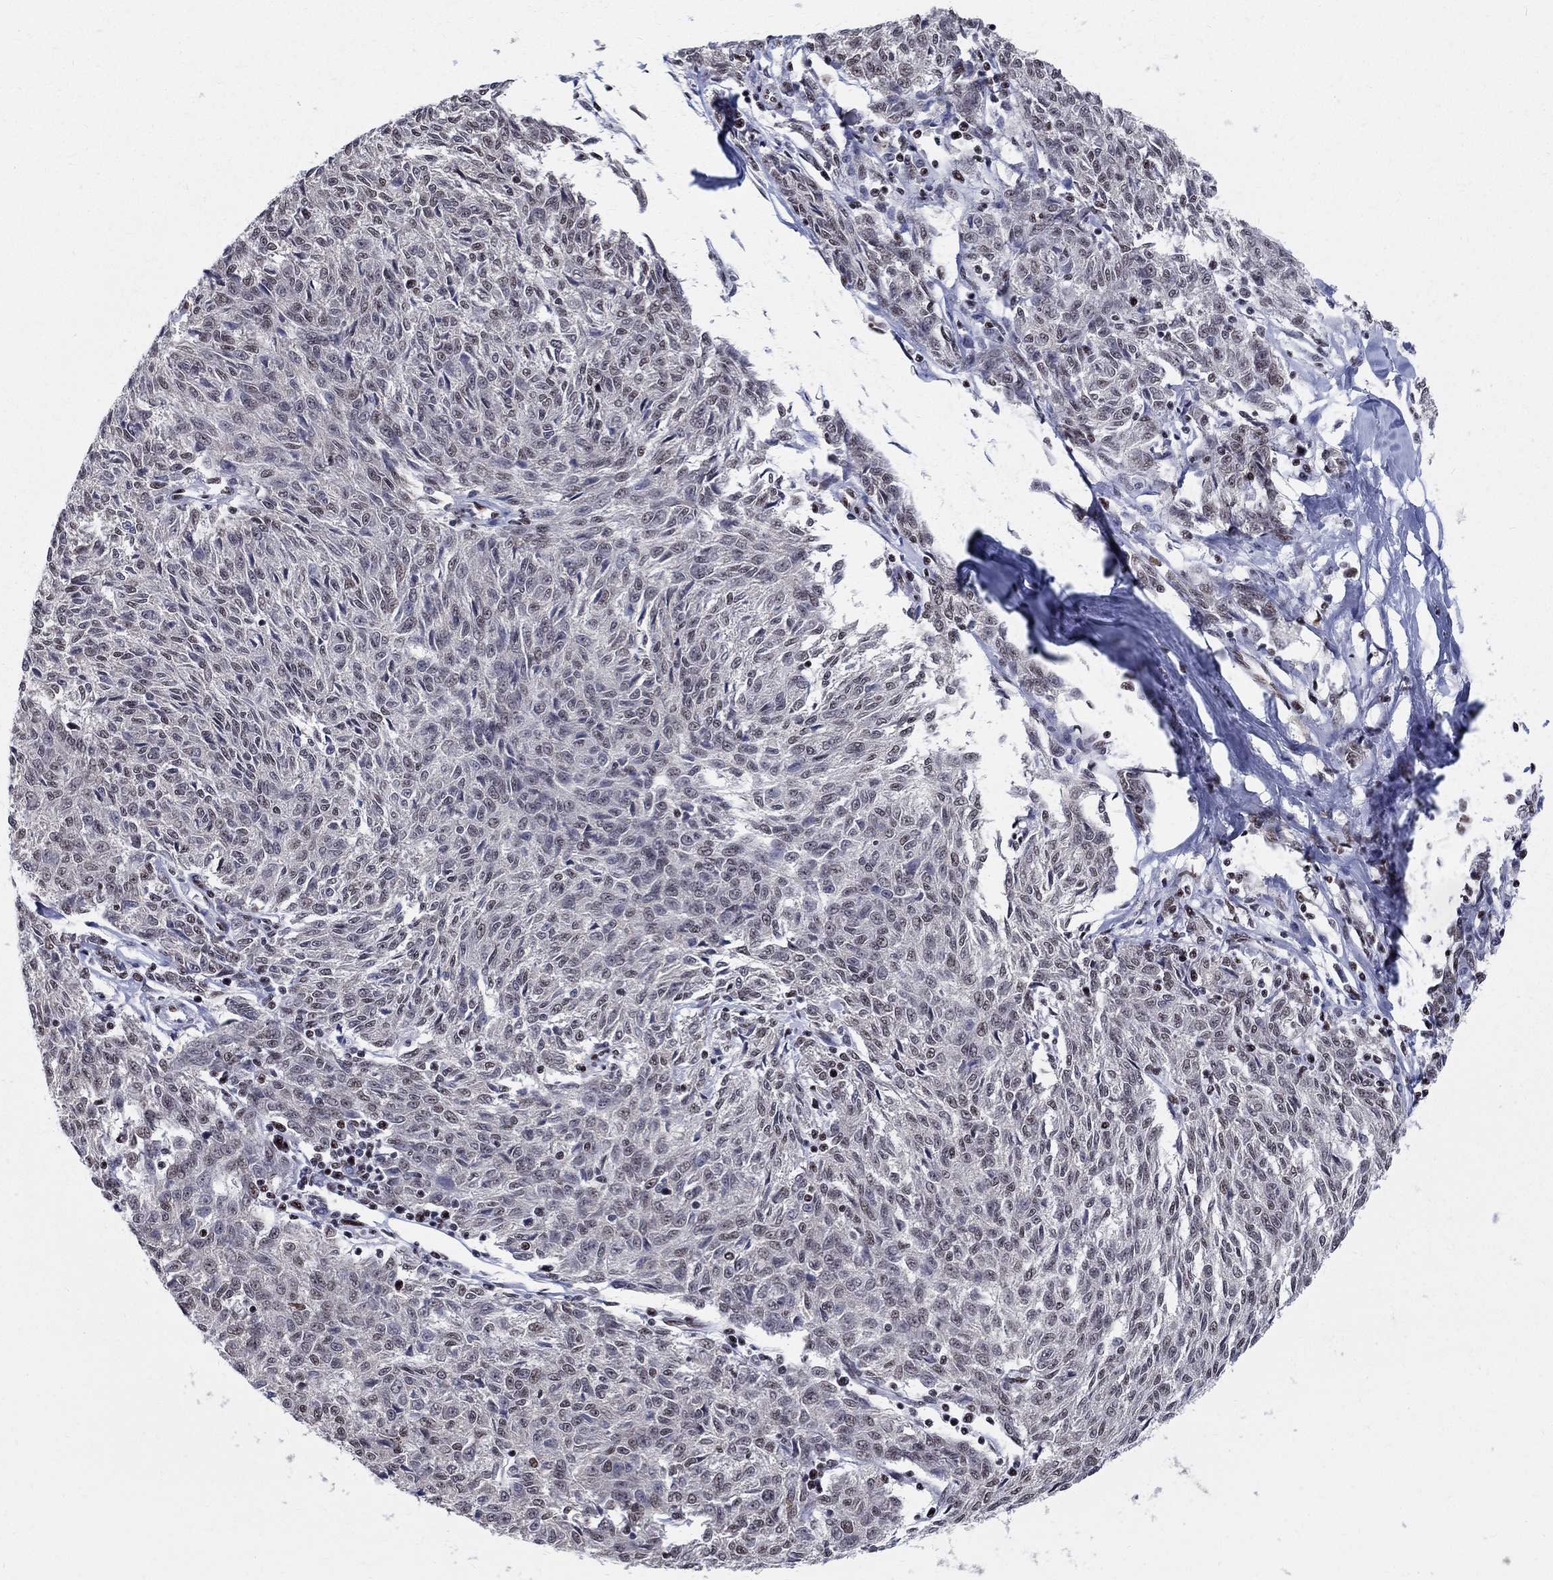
{"staining": {"intensity": "weak", "quantity": "<25%", "location": "nuclear"}, "tissue": "melanoma", "cell_type": "Tumor cells", "image_type": "cancer", "snomed": [{"axis": "morphology", "description": "Malignant melanoma, NOS"}, {"axis": "topography", "description": "Skin"}], "caption": "DAB (3,3'-diaminobenzidine) immunohistochemical staining of melanoma exhibits no significant expression in tumor cells.", "gene": "FBXO16", "patient": {"sex": "female", "age": 72}}